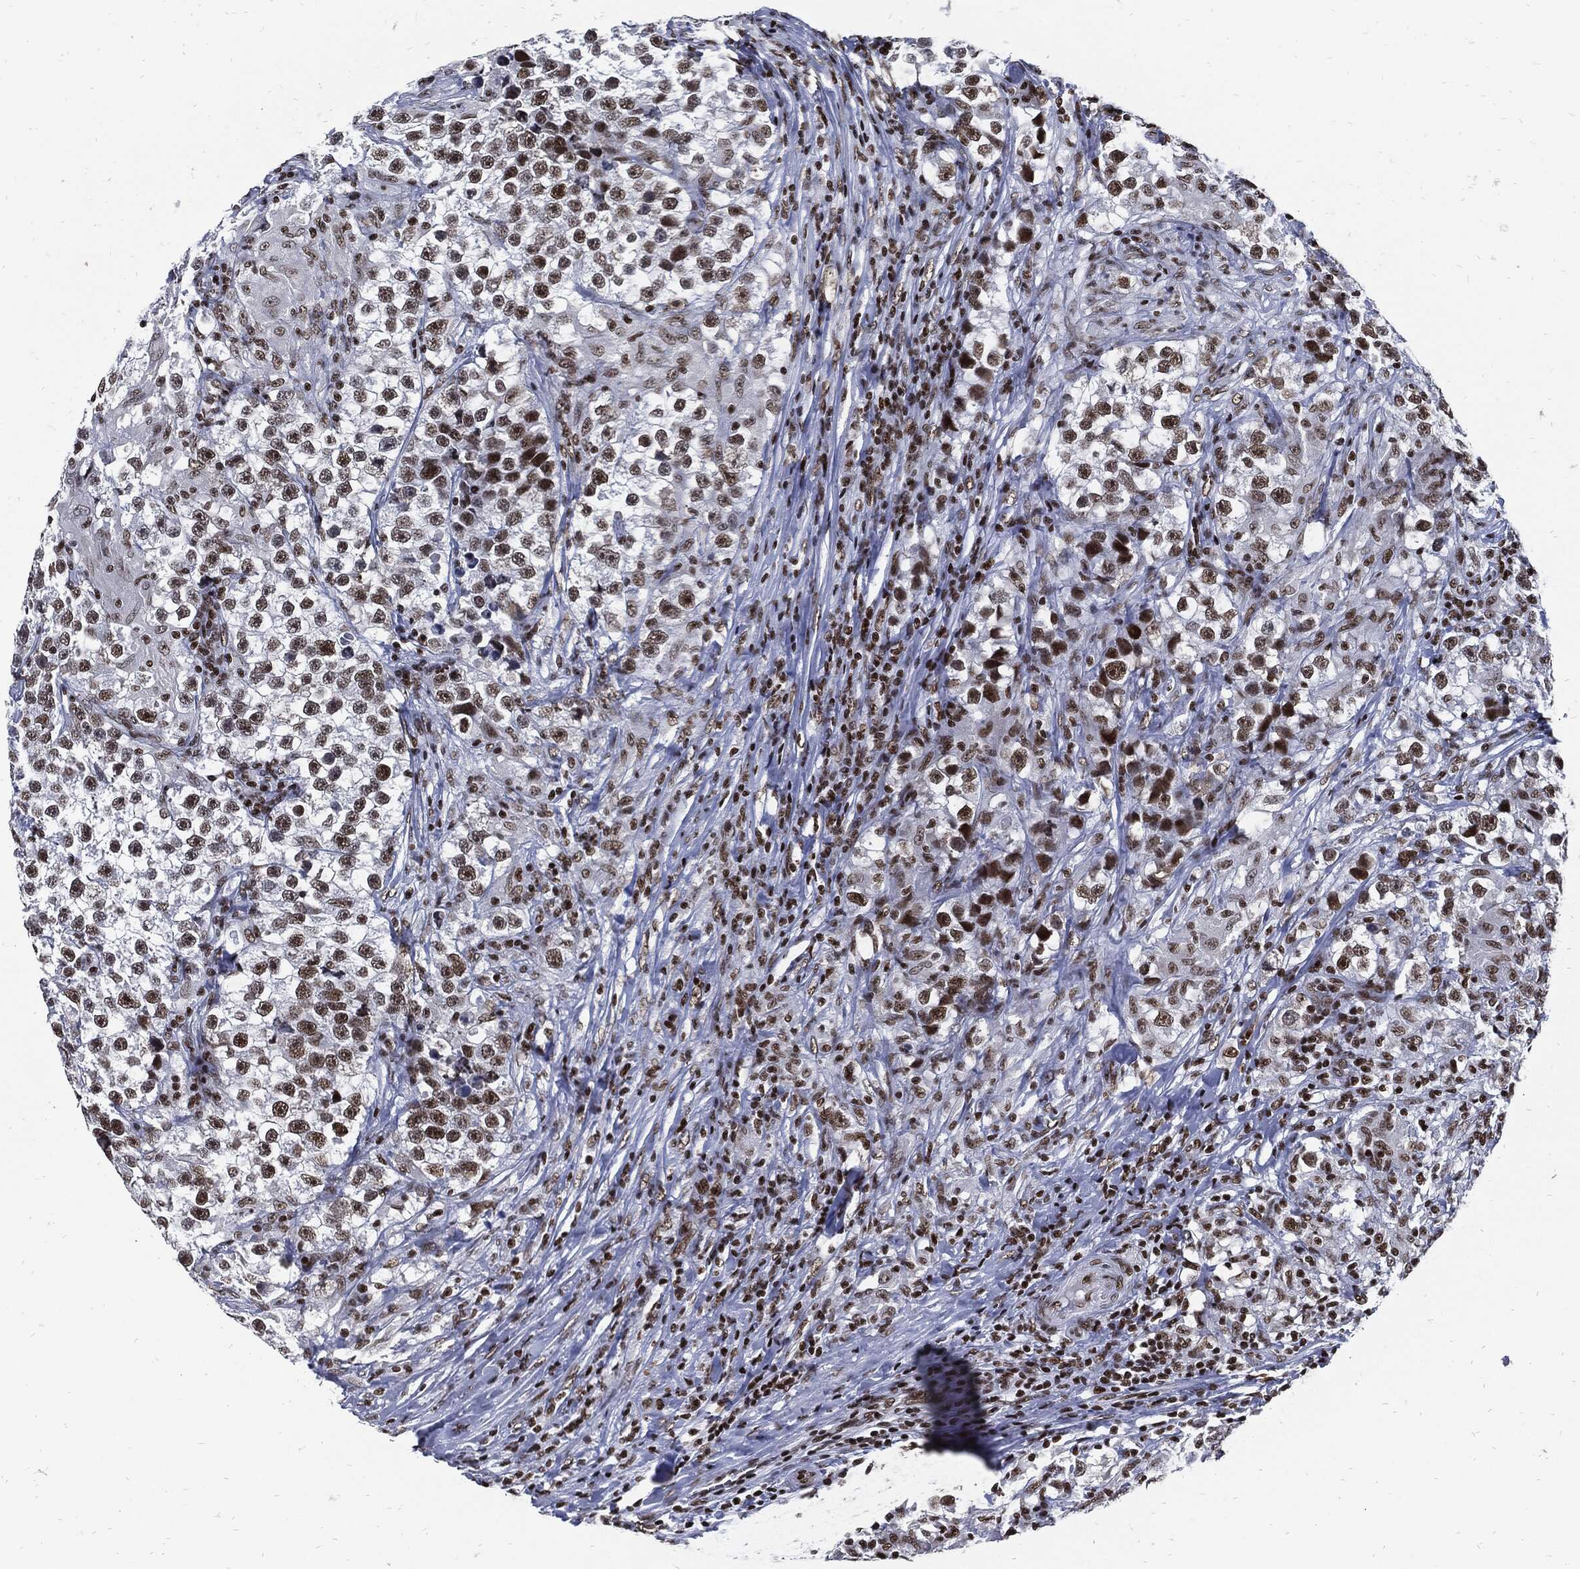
{"staining": {"intensity": "strong", "quantity": "25%-75%", "location": "nuclear"}, "tissue": "testis cancer", "cell_type": "Tumor cells", "image_type": "cancer", "snomed": [{"axis": "morphology", "description": "Seminoma, NOS"}, {"axis": "topography", "description": "Testis"}], "caption": "Immunohistochemical staining of human seminoma (testis) reveals high levels of strong nuclear protein expression in approximately 25%-75% of tumor cells. The staining was performed using DAB (3,3'-diaminobenzidine) to visualize the protein expression in brown, while the nuclei were stained in blue with hematoxylin (Magnification: 20x).", "gene": "TERF2", "patient": {"sex": "male", "age": 46}}